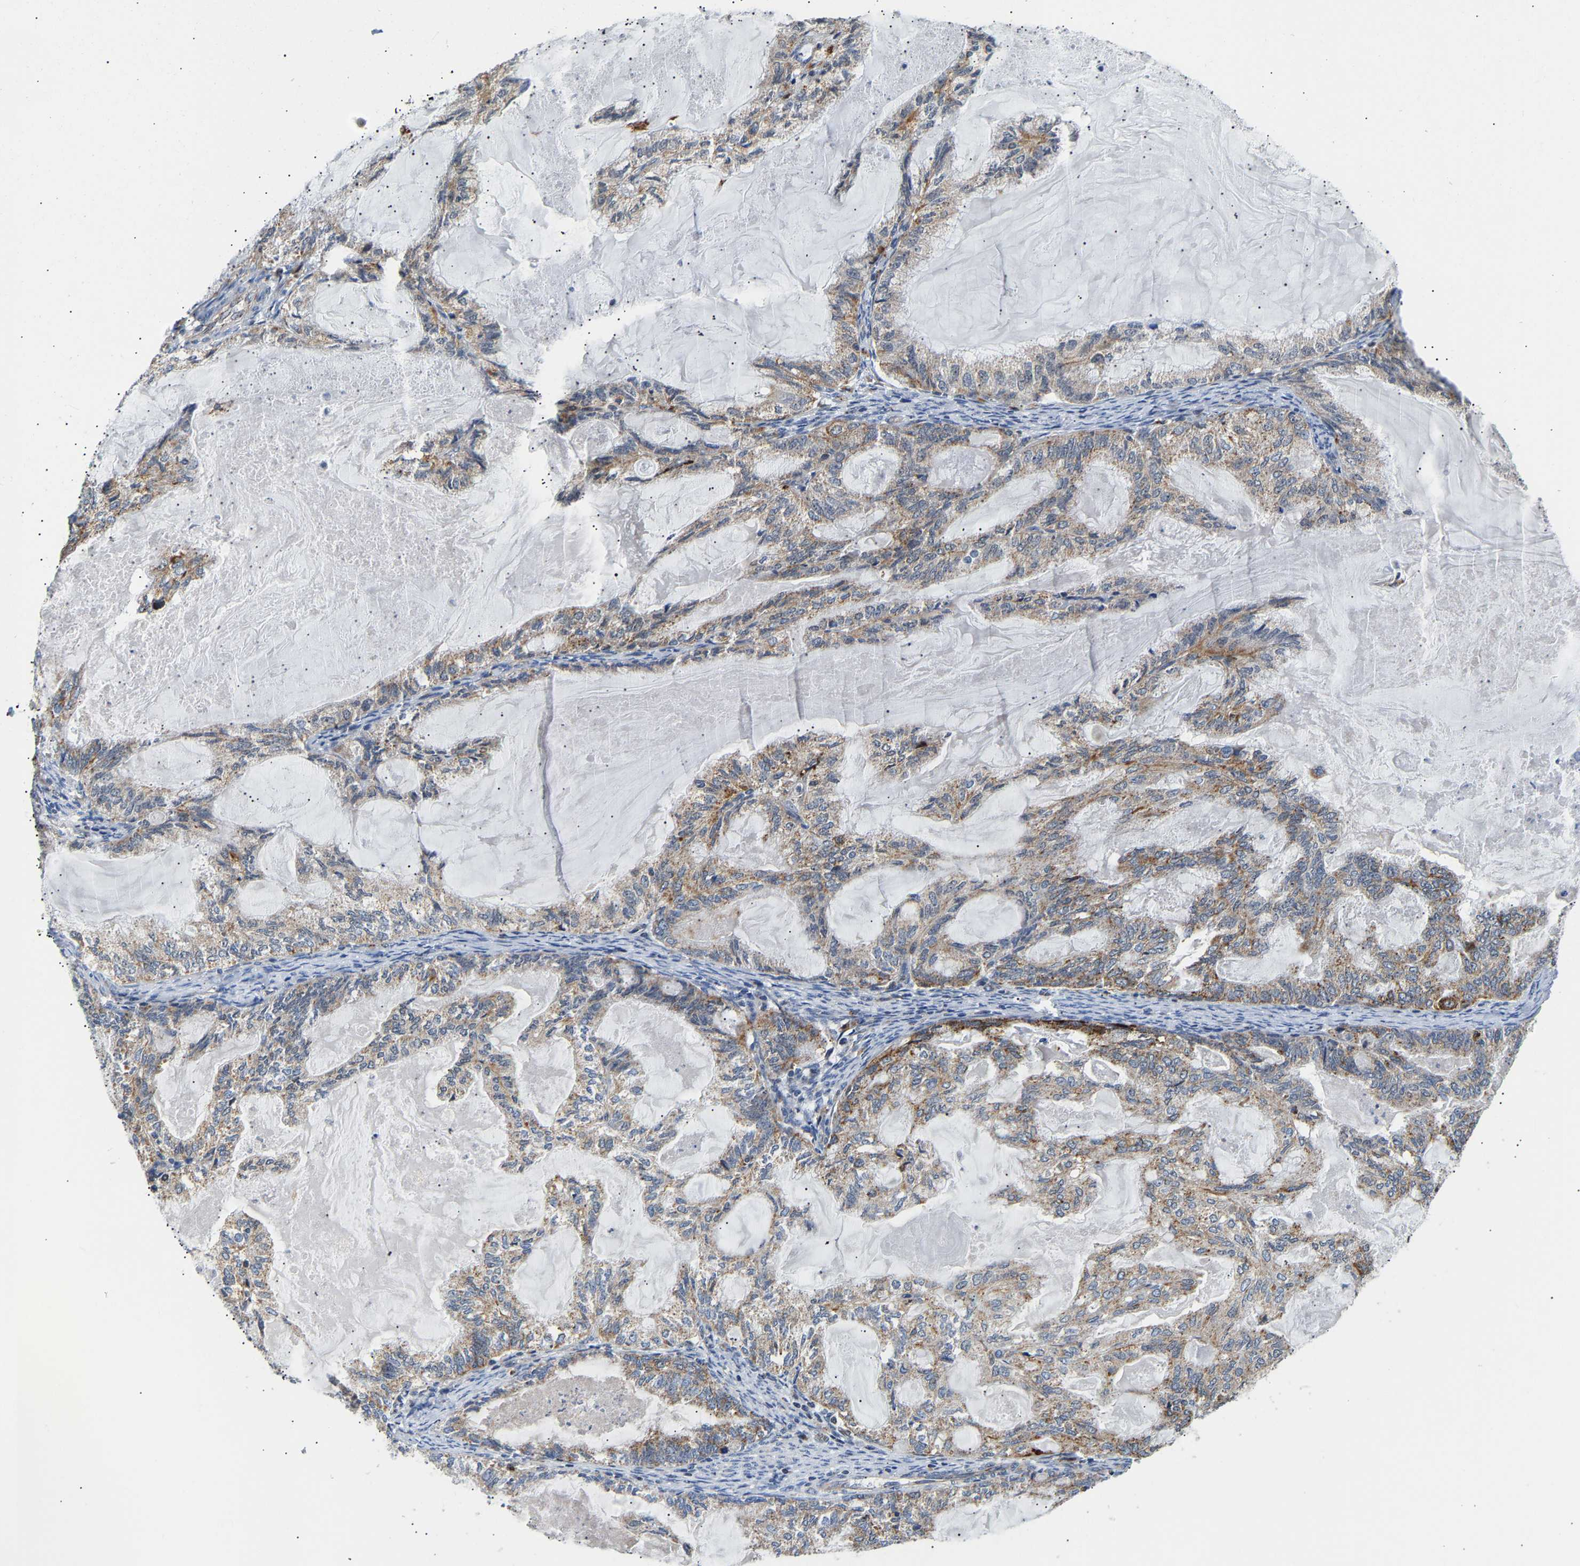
{"staining": {"intensity": "weak", "quantity": "<25%", "location": "cytoplasmic/membranous"}, "tissue": "endometrial cancer", "cell_type": "Tumor cells", "image_type": "cancer", "snomed": [{"axis": "morphology", "description": "Adenocarcinoma, NOS"}, {"axis": "topography", "description": "Endometrium"}], "caption": "High power microscopy image of an immunohistochemistry (IHC) histopathology image of endometrial cancer (adenocarcinoma), revealing no significant positivity in tumor cells.", "gene": "GIMAP7", "patient": {"sex": "female", "age": 86}}